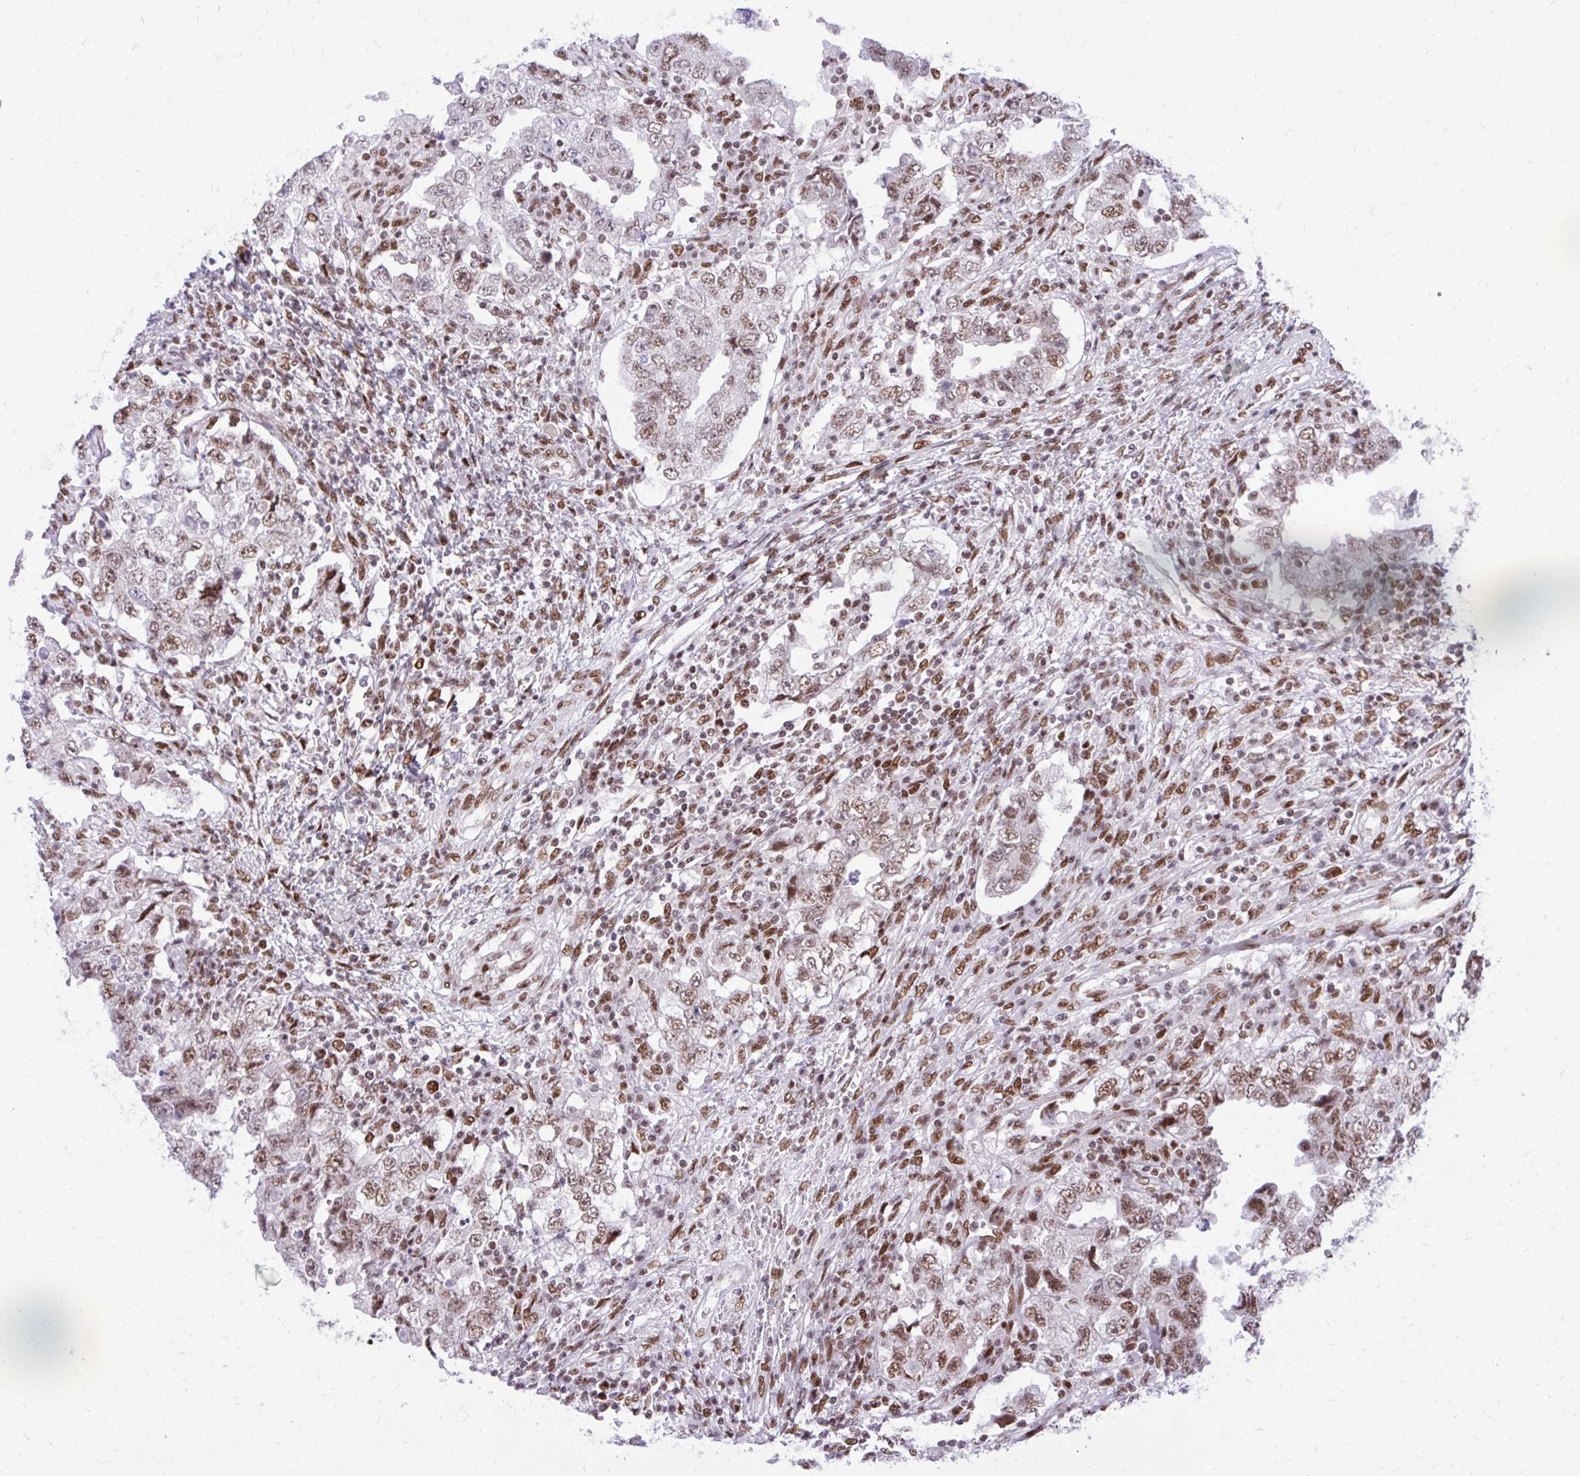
{"staining": {"intensity": "moderate", "quantity": ">75%", "location": "nuclear"}, "tissue": "testis cancer", "cell_type": "Tumor cells", "image_type": "cancer", "snomed": [{"axis": "morphology", "description": "Carcinoma, Embryonal, NOS"}, {"axis": "topography", "description": "Testis"}], "caption": "Immunohistochemistry (IHC) staining of testis embryonal carcinoma, which reveals medium levels of moderate nuclear expression in about >75% of tumor cells indicating moderate nuclear protein positivity. The staining was performed using DAB (brown) for protein detection and nuclei were counterstained in hematoxylin (blue).", "gene": "CDYL", "patient": {"sex": "male", "age": 26}}